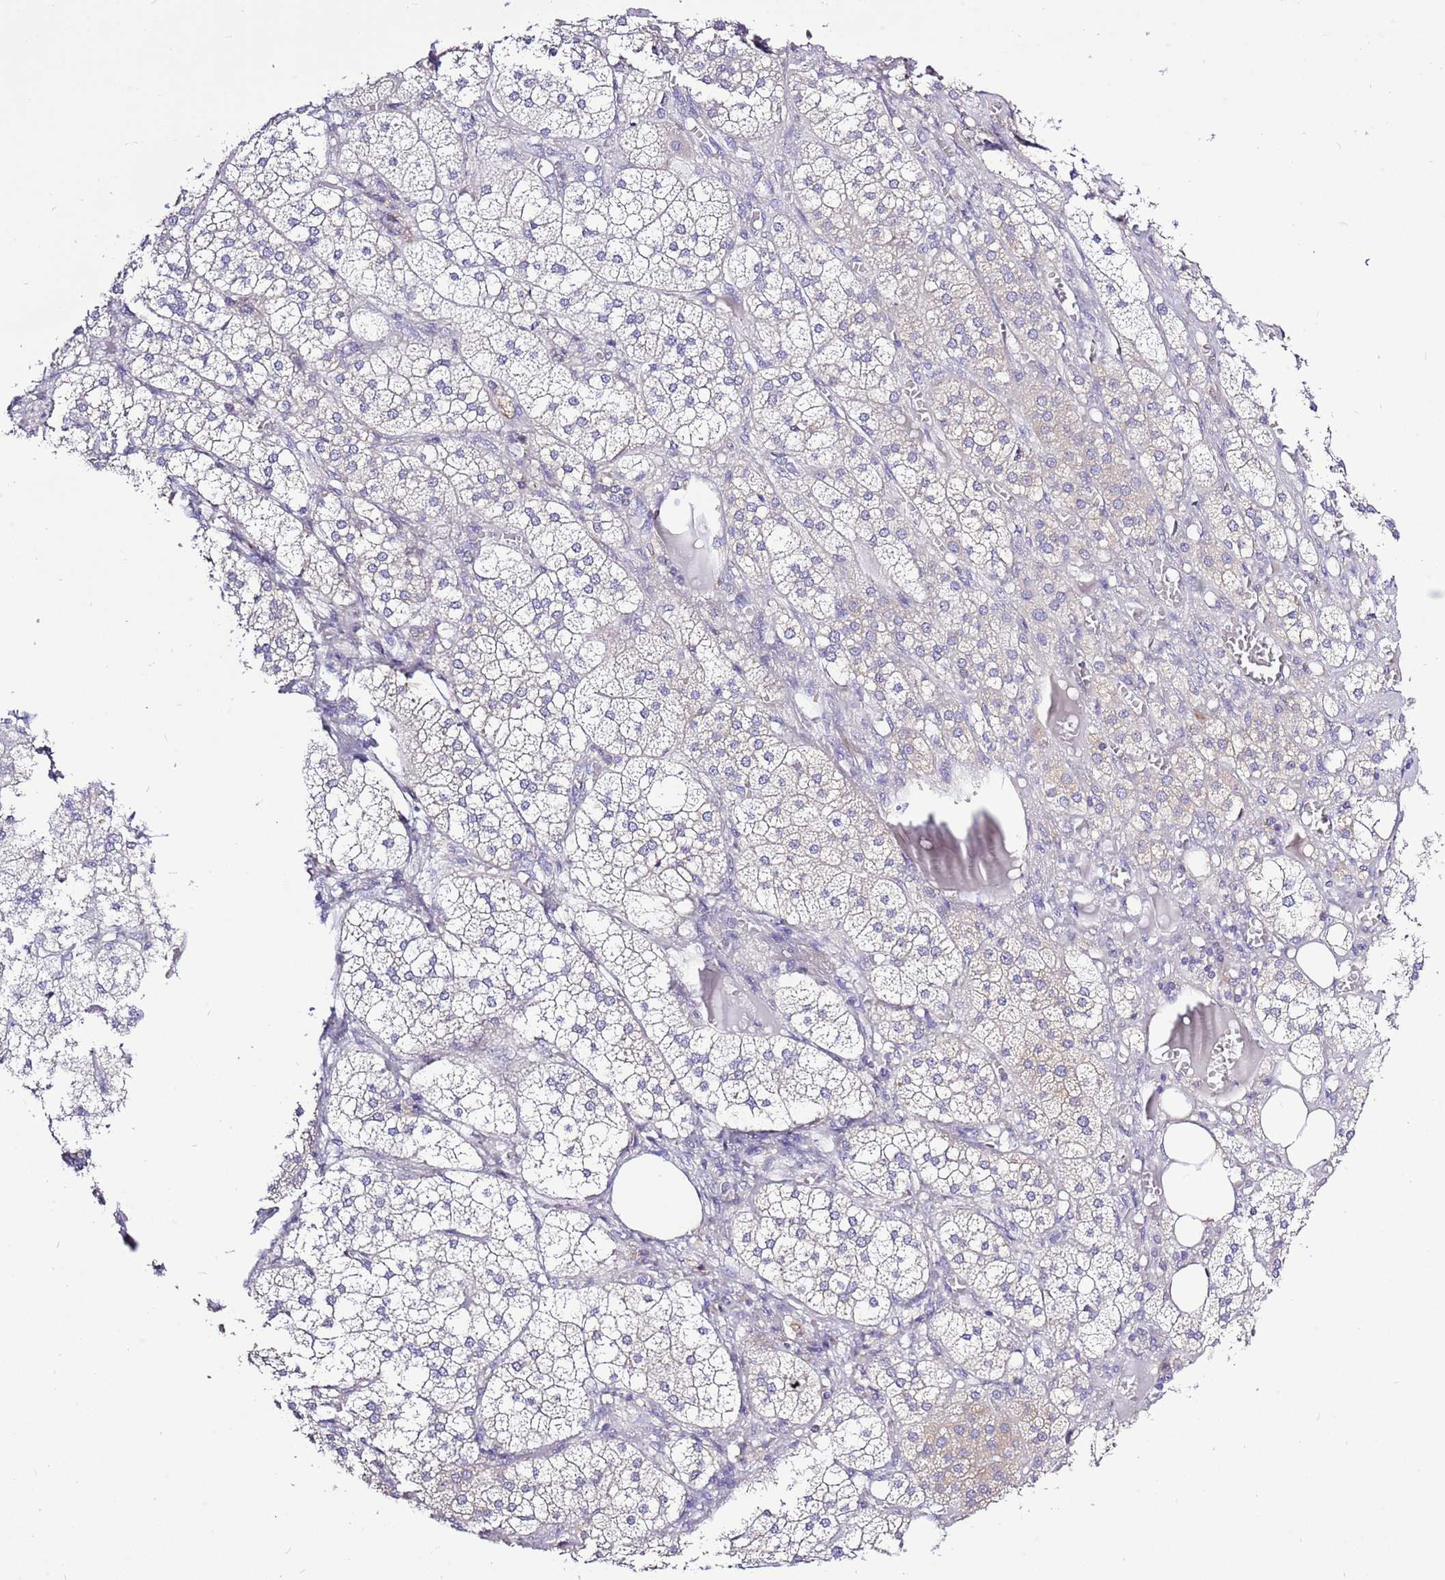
{"staining": {"intensity": "negative", "quantity": "none", "location": "none"}, "tissue": "adrenal gland", "cell_type": "Glandular cells", "image_type": "normal", "snomed": [{"axis": "morphology", "description": "Normal tissue, NOS"}, {"axis": "topography", "description": "Adrenal gland"}], "caption": "Glandular cells show no significant protein expression in benign adrenal gland. Nuclei are stained in blue.", "gene": "GLCE", "patient": {"sex": "female", "age": 61}}